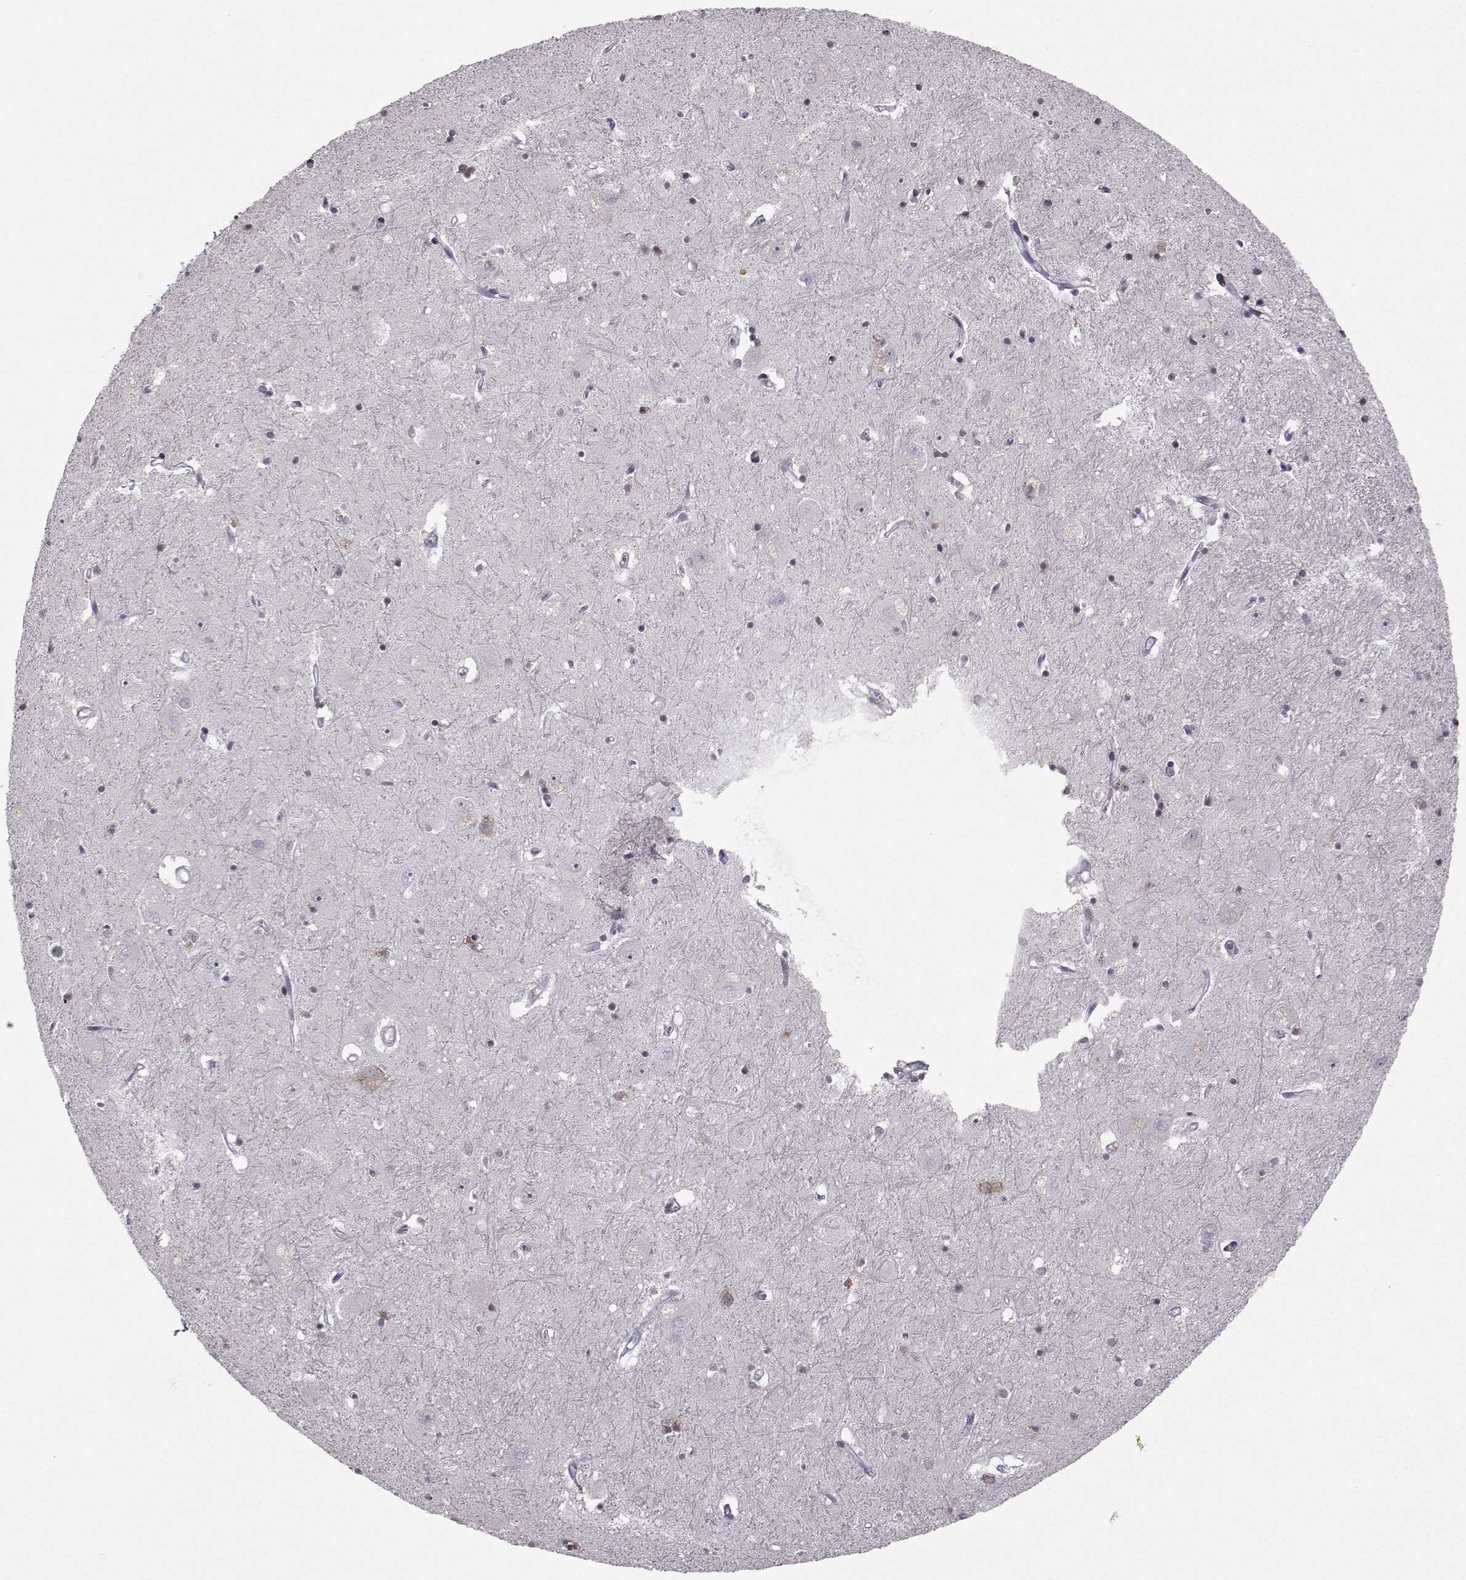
{"staining": {"intensity": "negative", "quantity": "none", "location": "none"}, "tissue": "caudate", "cell_type": "Glial cells", "image_type": "normal", "snomed": [{"axis": "morphology", "description": "Normal tissue, NOS"}, {"axis": "topography", "description": "Lateral ventricle wall"}], "caption": "Image shows no protein staining in glial cells of benign caudate. Brightfield microscopy of immunohistochemistry (IHC) stained with DAB (brown) and hematoxylin (blue), captured at high magnification.", "gene": "MARCHF4", "patient": {"sex": "male", "age": 54}}